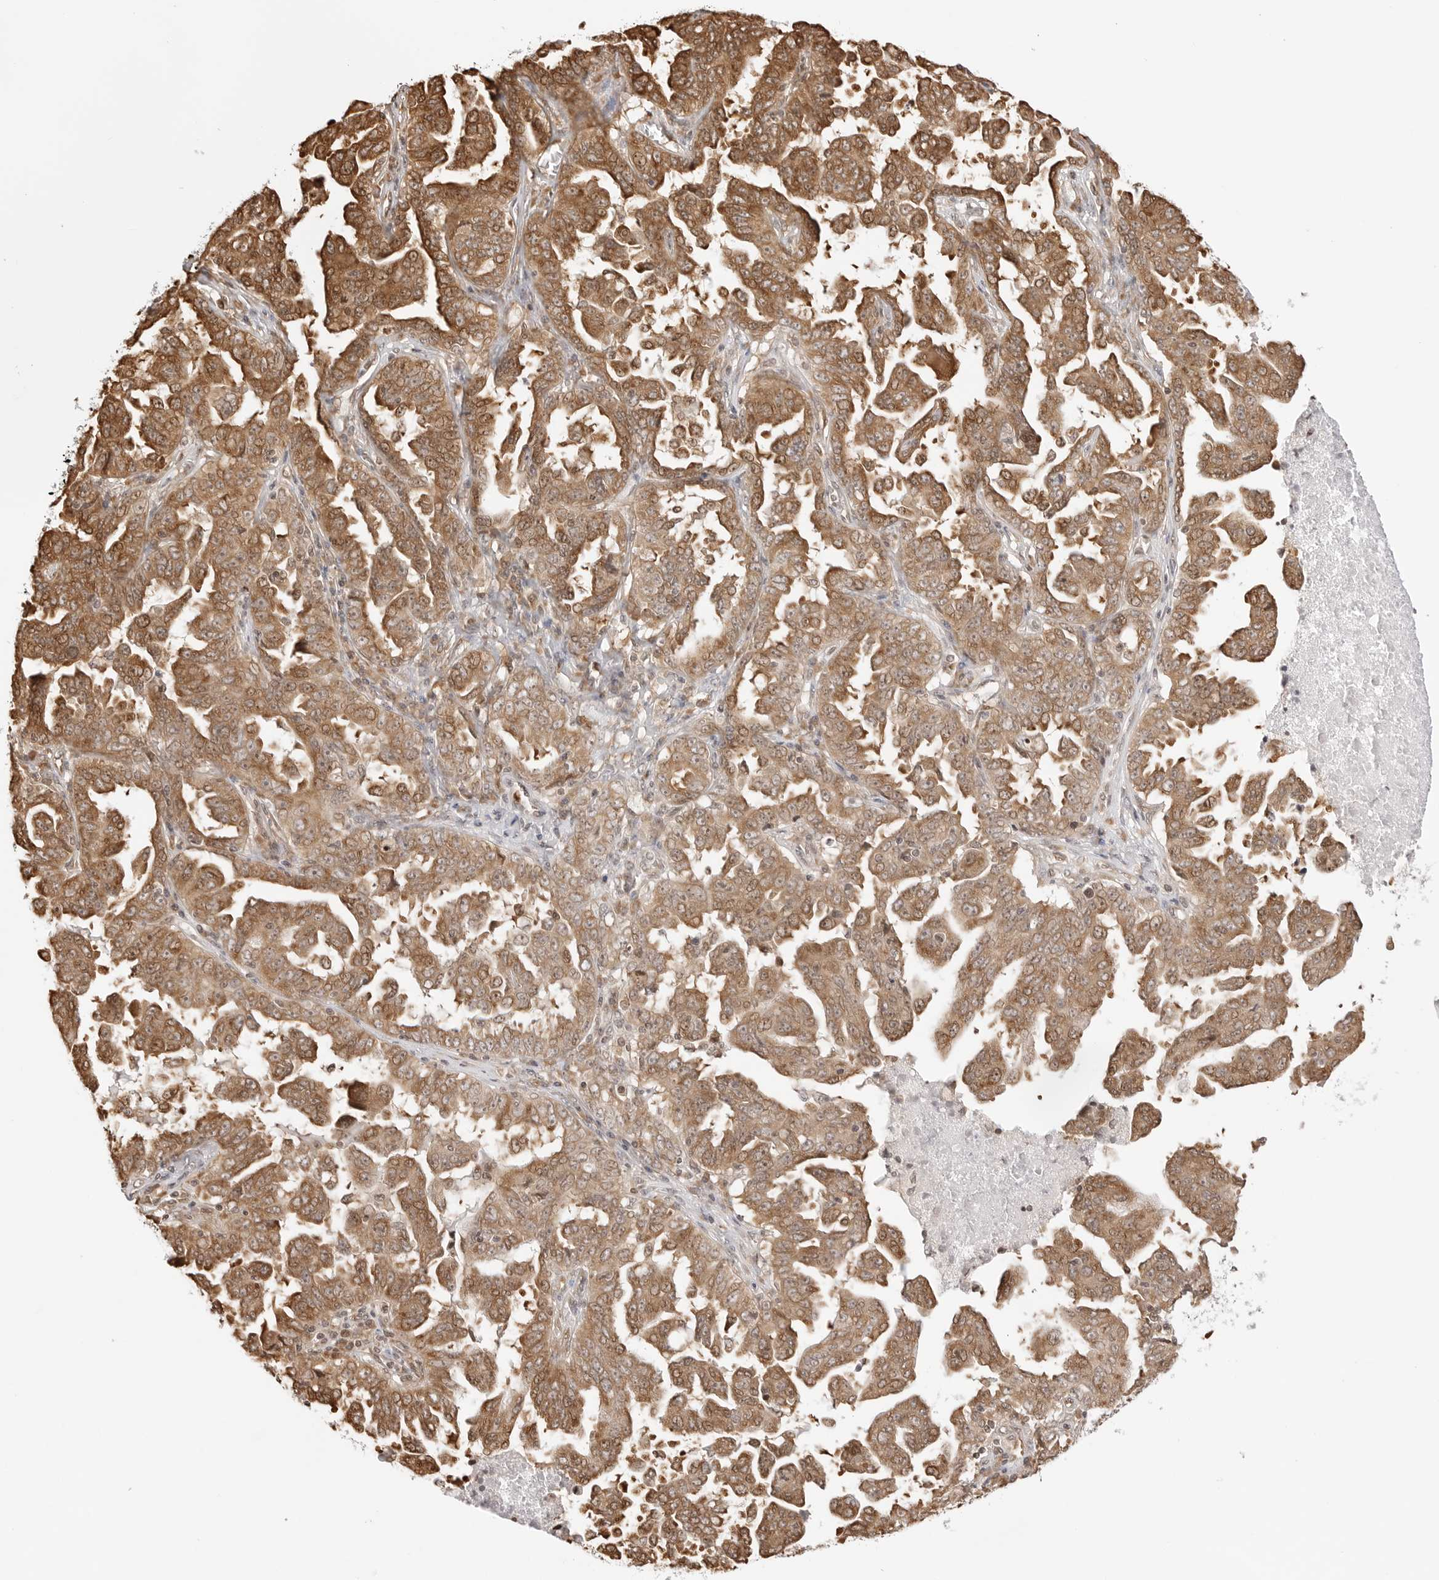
{"staining": {"intensity": "moderate", "quantity": ">75%", "location": "cytoplasmic/membranous"}, "tissue": "ovarian cancer", "cell_type": "Tumor cells", "image_type": "cancer", "snomed": [{"axis": "morphology", "description": "Carcinoma, endometroid"}, {"axis": "topography", "description": "Ovary"}], "caption": "Tumor cells show medium levels of moderate cytoplasmic/membranous staining in approximately >75% of cells in ovarian cancer (endometroid carcinoma). The staining was performed using DAB (3,3'-diaminobenzidine), with brown indicating positive protein expression. Nuclei are stained blue with hematoxylin.", "gene": "FKBP14", "patient": {"sex": "female", "age": 62}}